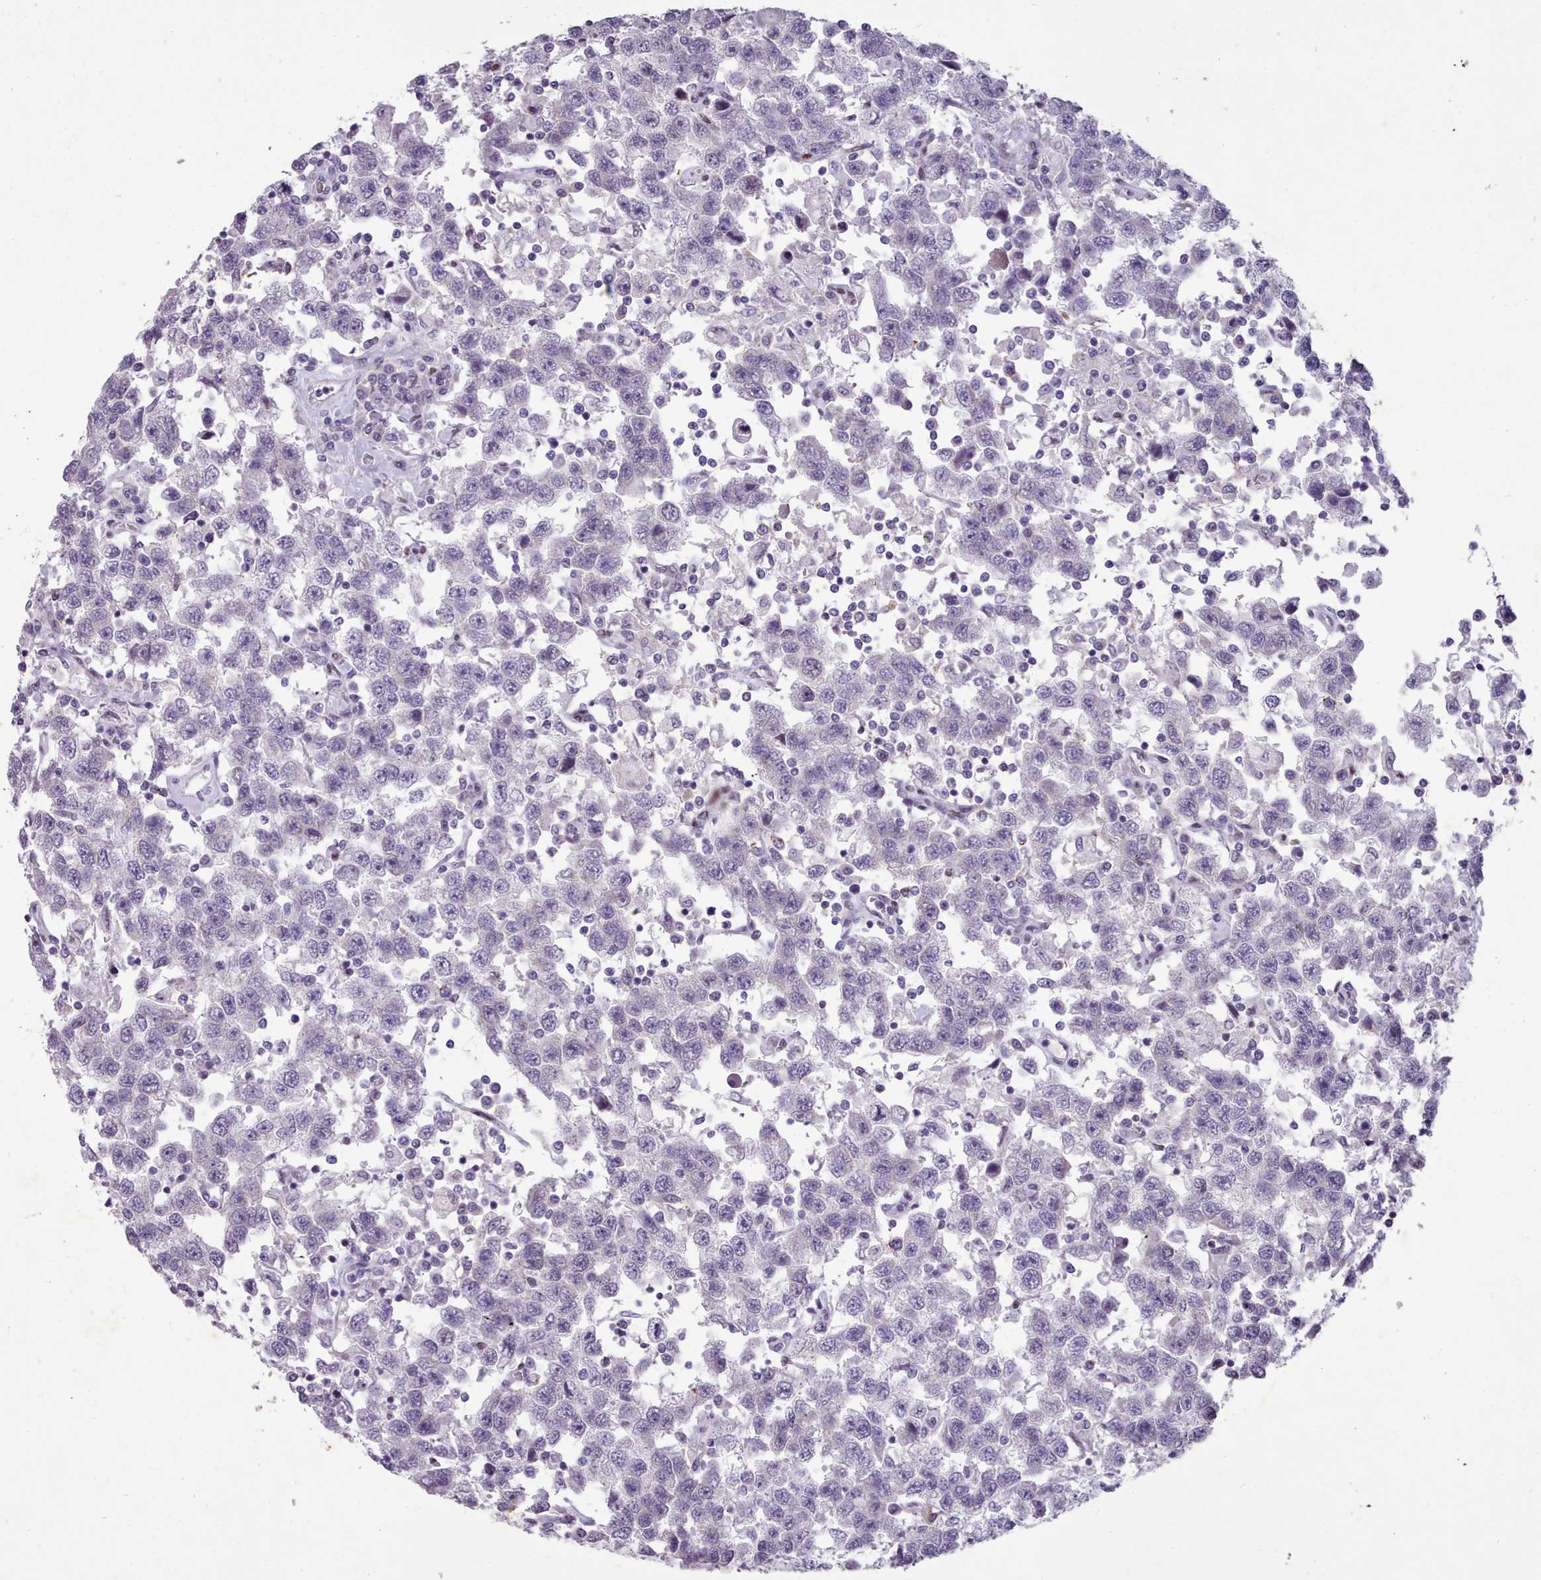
{"staining": {"intensity": "negative", "quantity": "none", "location": "none"}, "tissue": "testis cancer", "cell_type": "Tumor cells", "image_type": "cancer", "snomed": [{"axis": "morphology", "description": "Seminoma, NOS"}, {"axis": "topography", "description": "Testis"}], "caption": "The photomicrograph displays no significant staining in tumor cells of testis seminoma.", "gene": "KCNT2", "patient": {"sex": "male", "age": 41}}